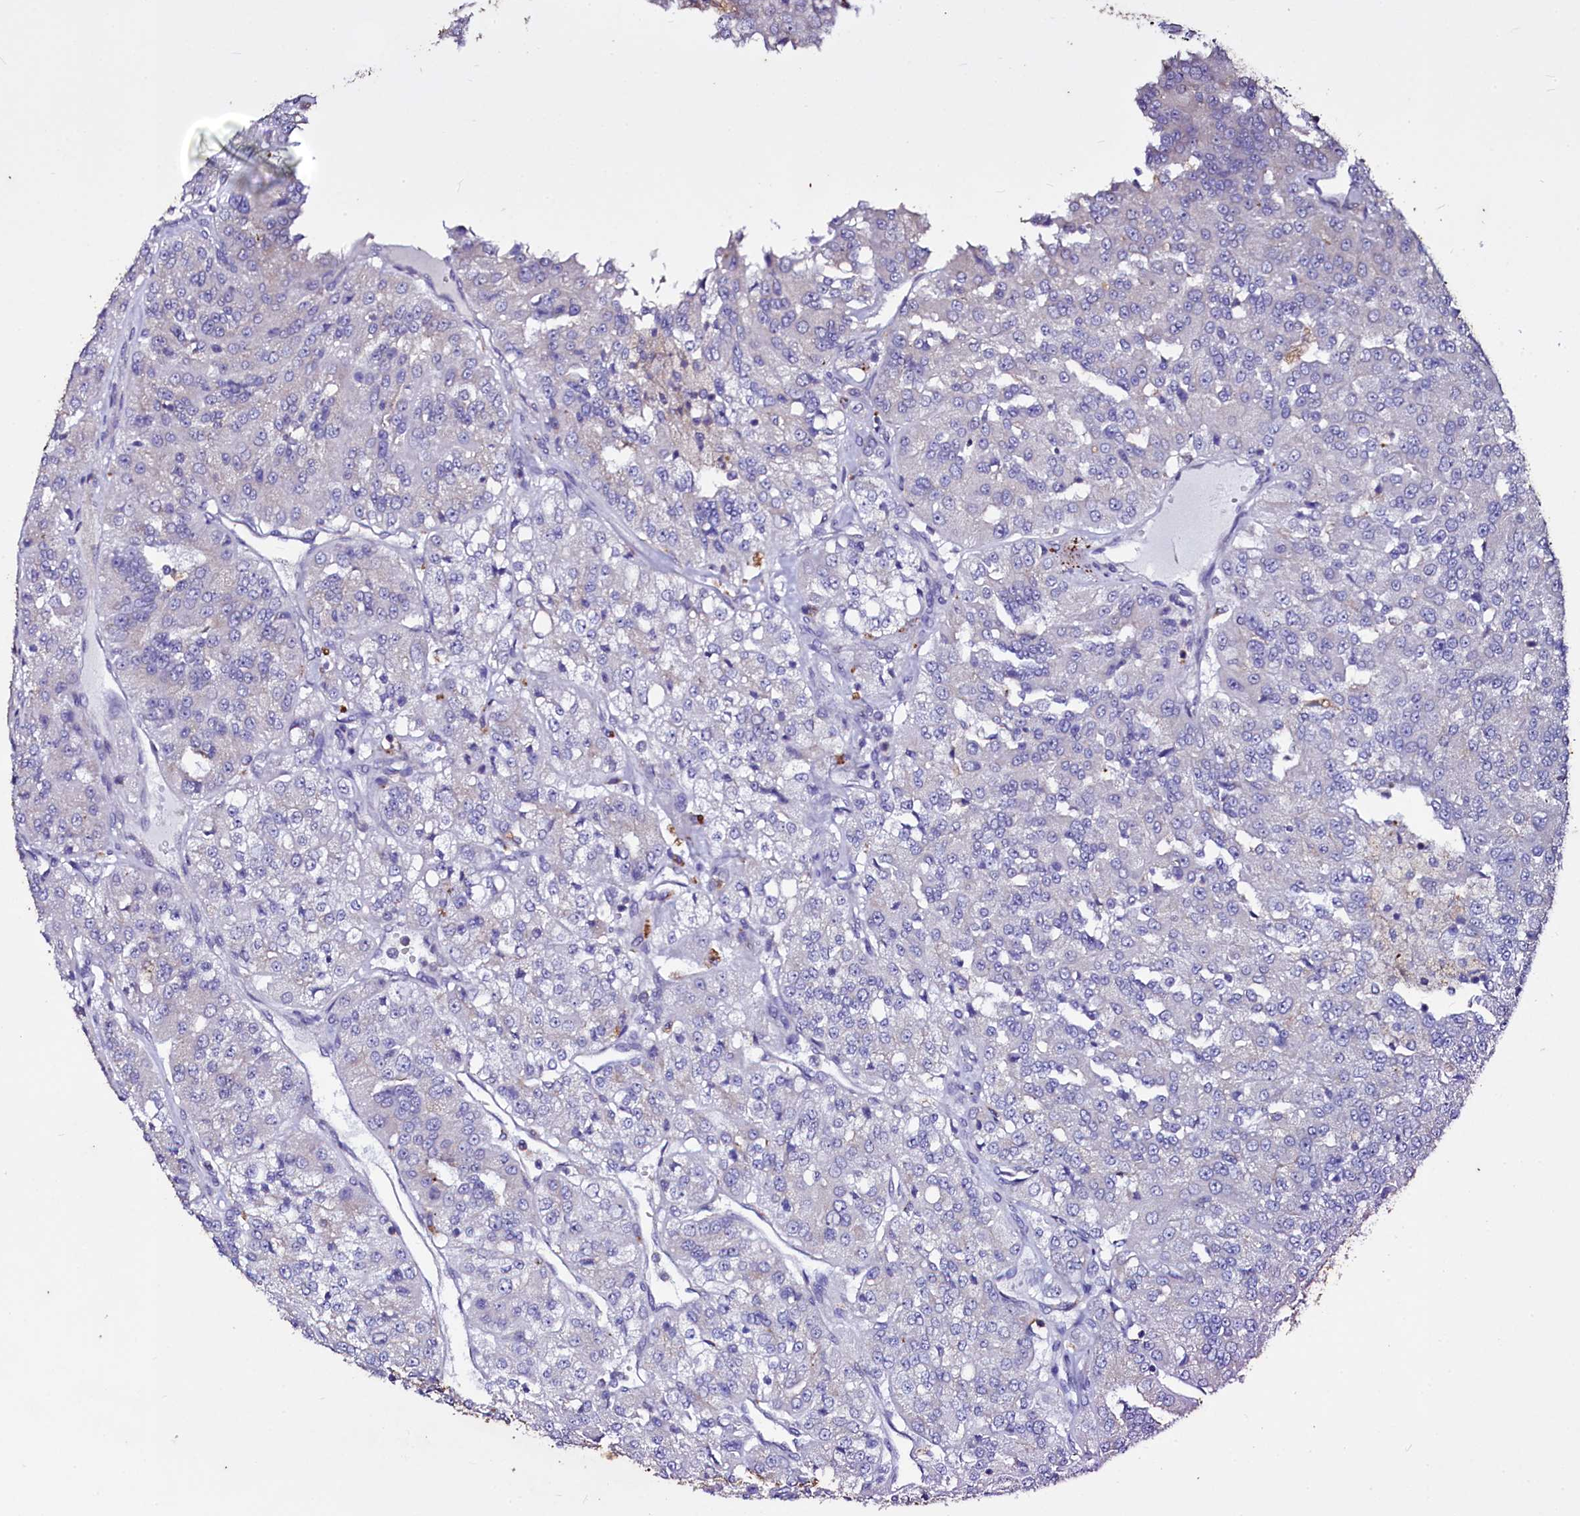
{"staining": {"intensity": "negative", "quantity": "none", "location": "none"}, "tissue": "renal cancer", "cell_type": "Tumor cells", "image_type": "cancer", "snomed": [{"axis": "morphology", "description": "Adenocarcinoma, NOS"}, {"axis": "topography", "description": "Kidney"}], "caption": "This photomicrograph is of renal cancer stained with IHC to label a protein in brown with the nuclei are counter-stained blue. There is no expression in tumor cells.", "gene": "SELENOT", "patient": {"sex": "female", "age": 63}}